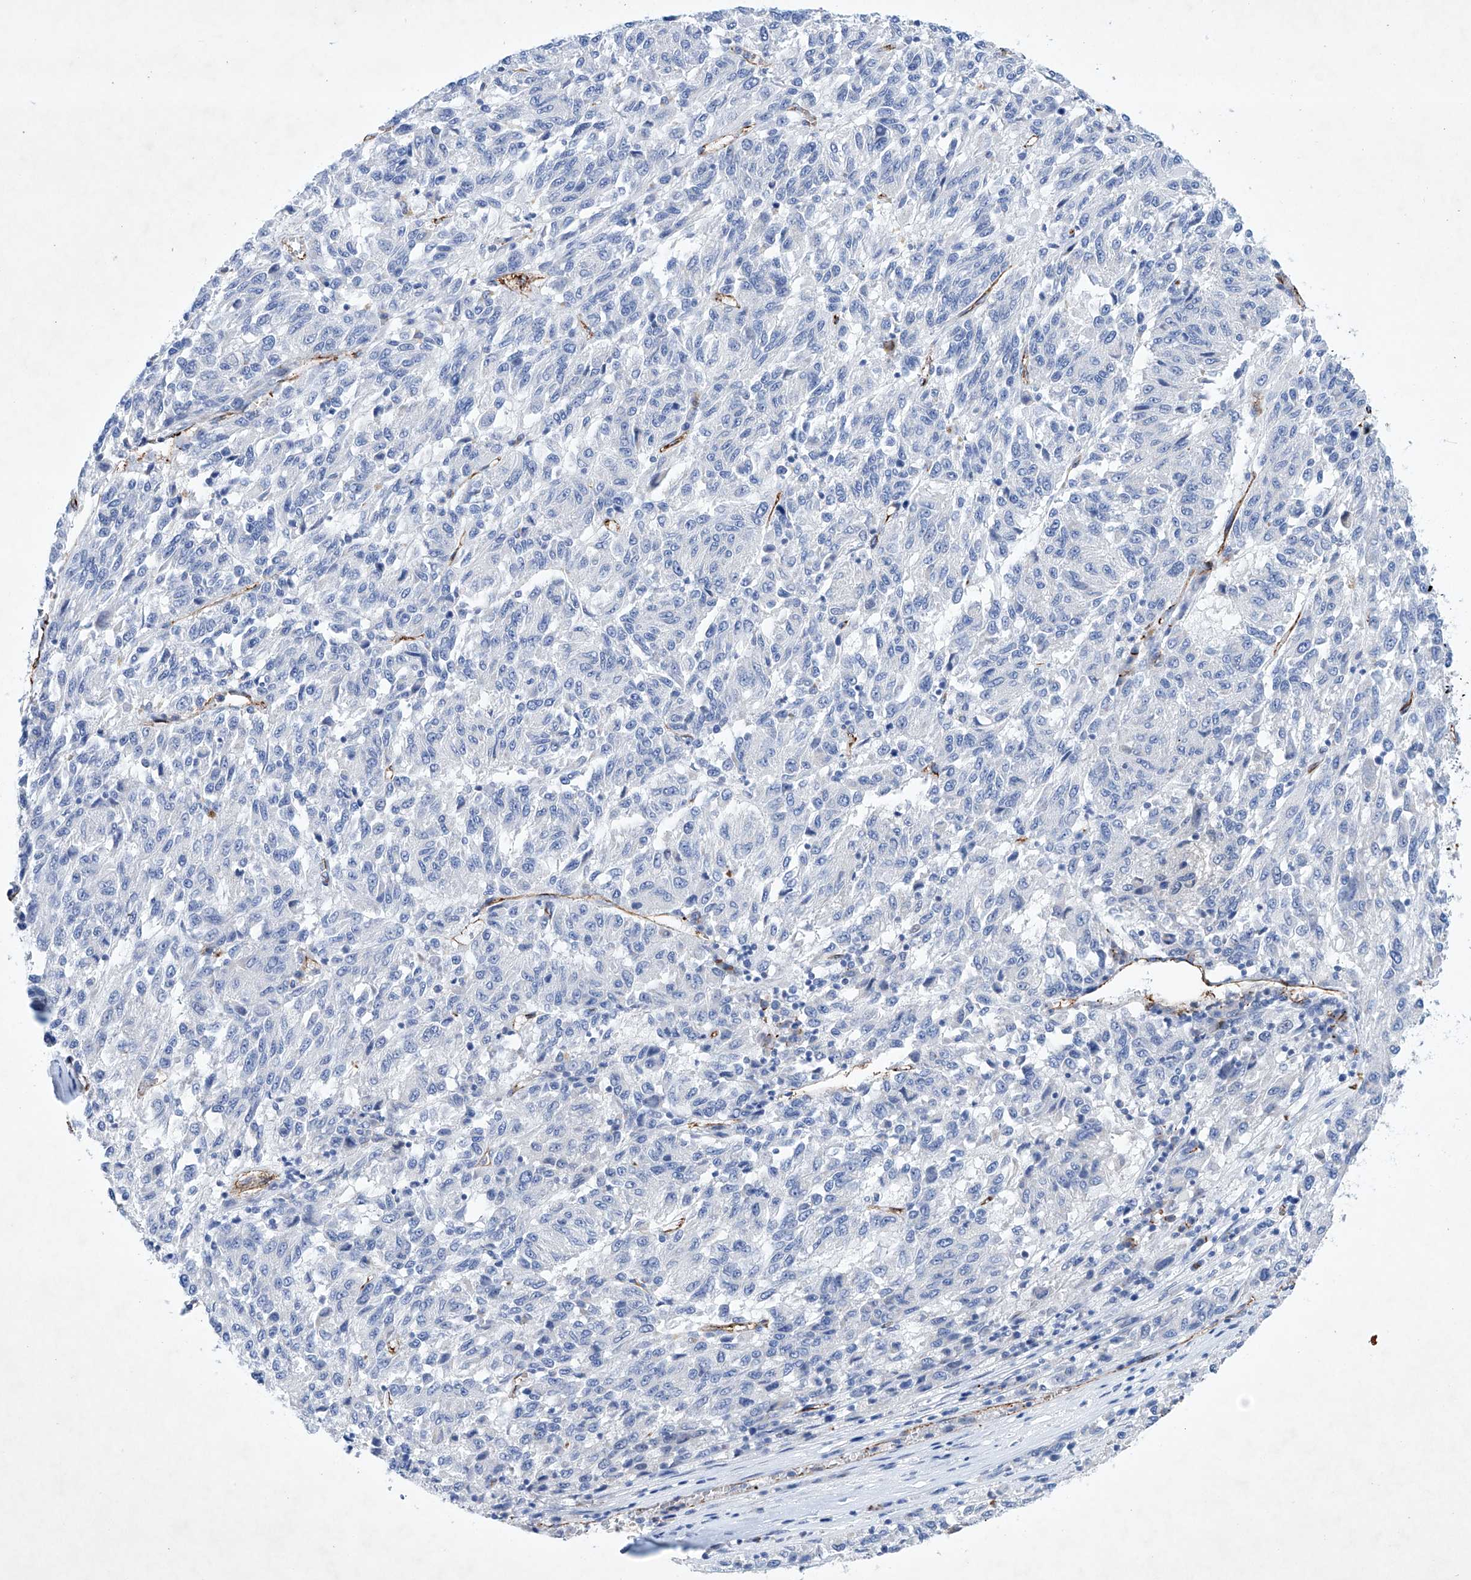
{"staining": {"intensity": "negative", "quantity": "none", "location": "none"}, "tissue": "melanoma", "cell_type": "Tumor cells", "image_type": "cancer", "snomed": [{"axis": "morphology", "description": "Malignant melanoma, Metastatic site"}, {"axis": "topography", "description": "Lung"}], "caption": "Protein analysis of melanoma displays no significant positivity in tumor cells.", "gene": "ETV7", "patient": {"sex": "male", "age": 64}}